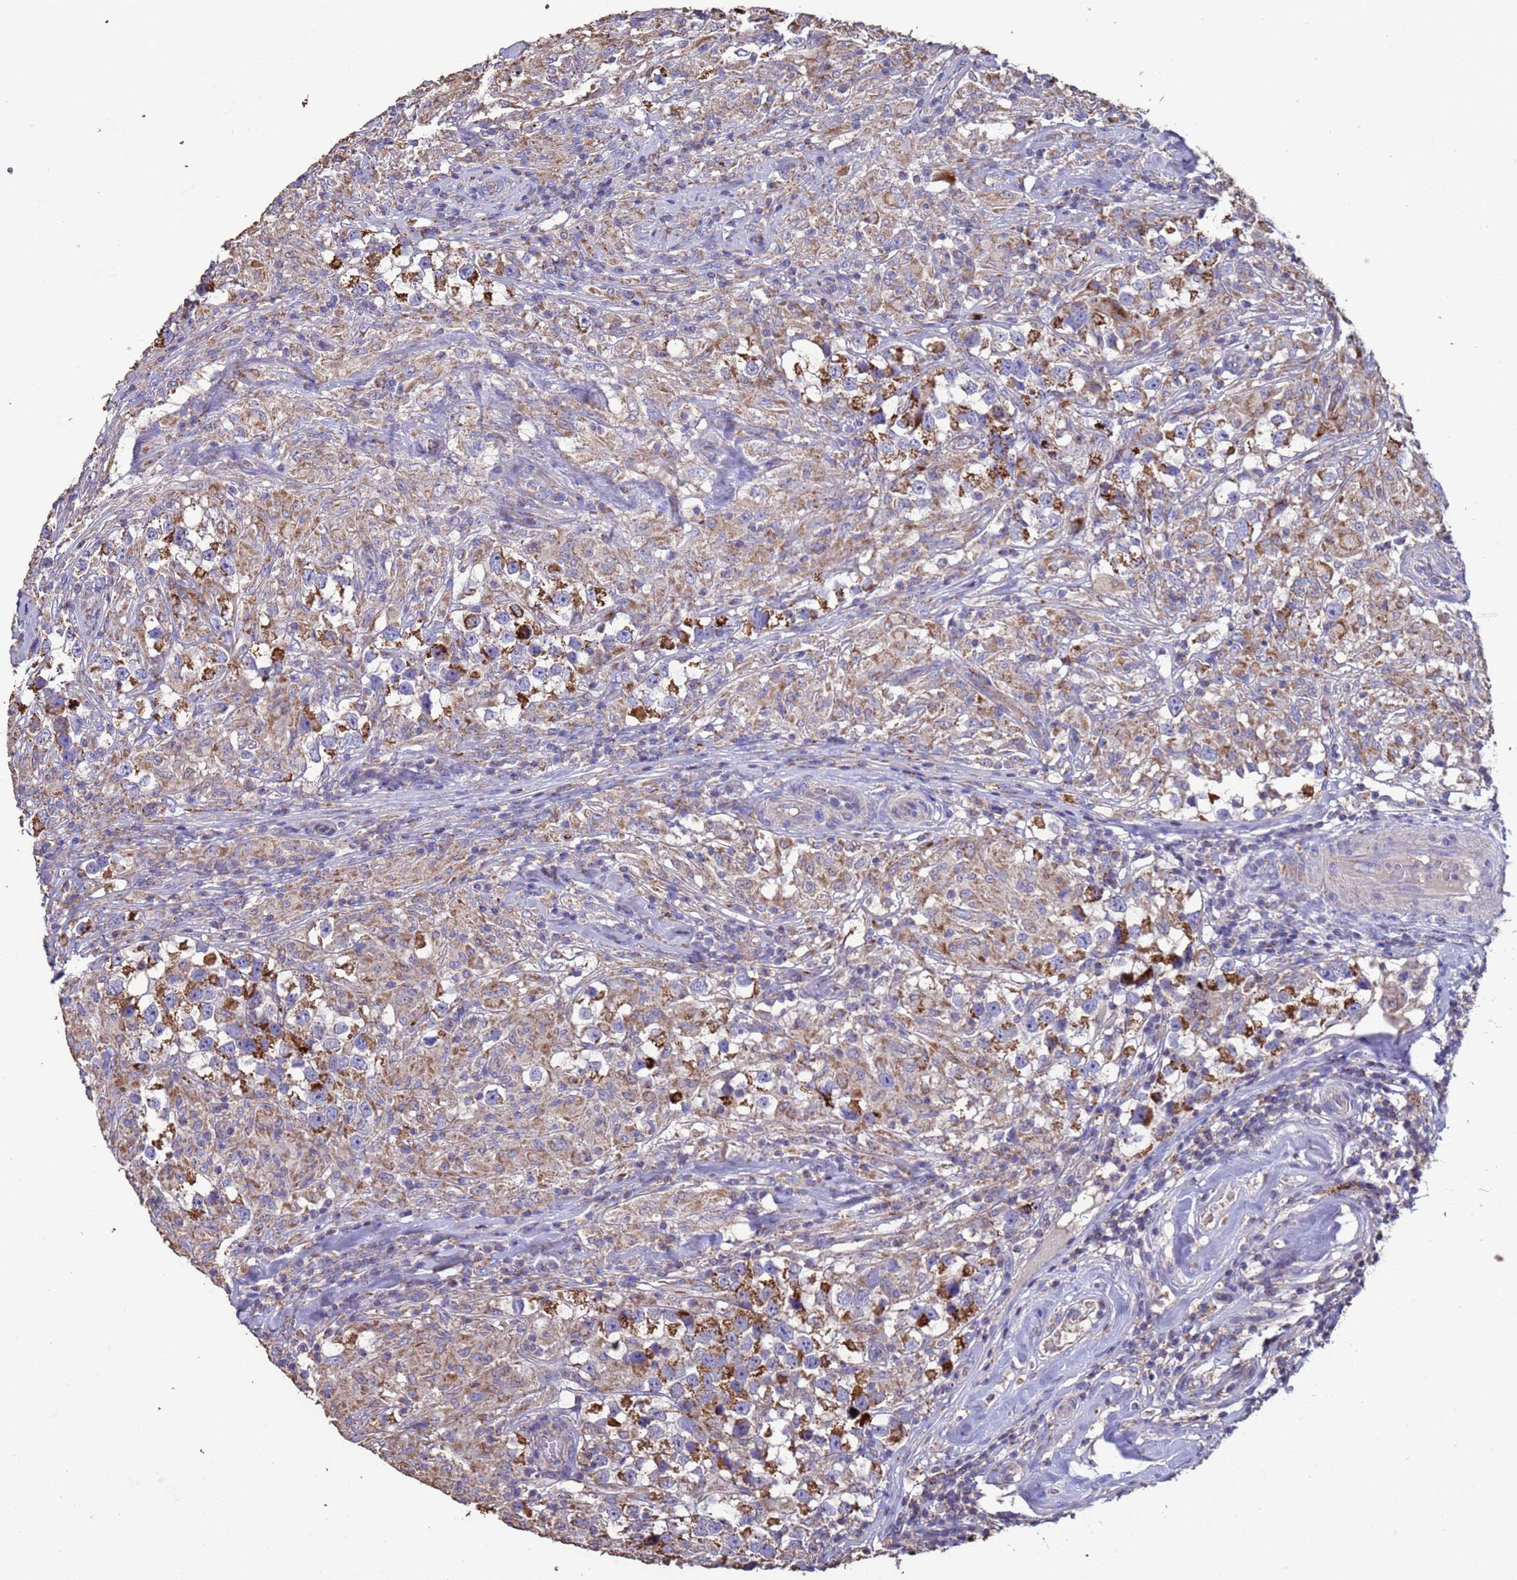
{"staining": {"intensity": "moderate", "quantity": ">75%", "location": "cytoplasmic/membranous"}, "tissue": "testis cancer", "cell_type": "Tumor cells", "image_type": "cancer", "snomed": [{"axis": "morphology", "description": "Seminoma, NOS"}, {"axis": "topography", "description": "Testis"}], "caption": "Testis cancer (seminoma) stained for a protein (brown) reveals moderate cytoplasmic/membranous positive positivity in about >75% of tumor cells.", "gene": "ZNFX1", "patient": {"sex": "male", "age": 46}}